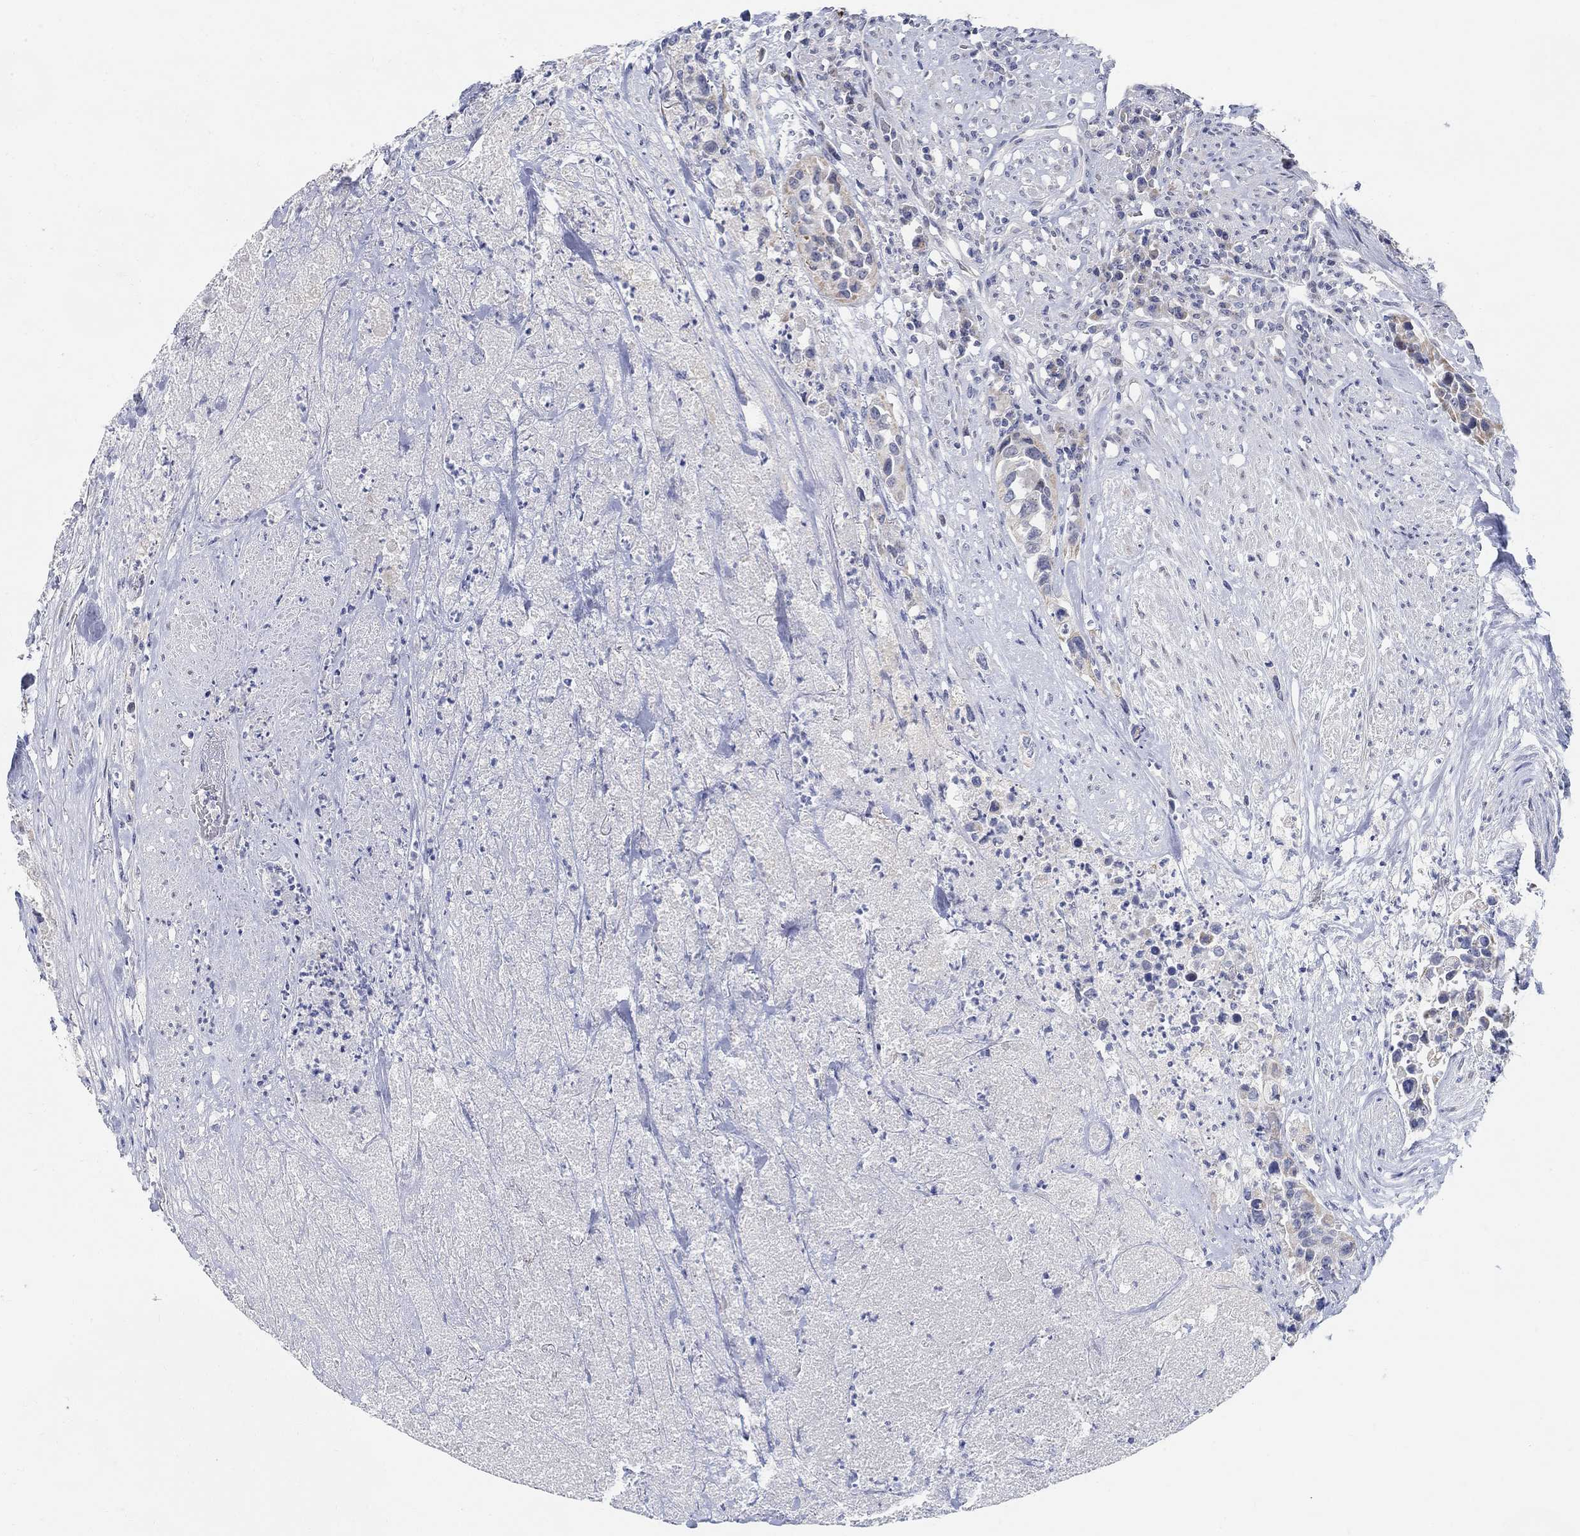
{"staining": {"intensity": "moderate", "quantity": "<25%", "location": "cytoplasmic/membranous"}, "tissue": "urothelial cancer", "cell_type": "Tumor cells", "image_type": "cancer", "snomed": [{"axis": "morphology", "description": "Urothelial carcinoma, High grade"}, {"axis": "topography", "description": "Urinary bladder"}], "caption": "Immunohistochemical staining of human urothelial cancer shows low levels of moderate cytoplasmic/membranous protein staining in about <25% of tumor cells.", "gene": "ANO7", "patient": {"sex": "female", "age": 73}}